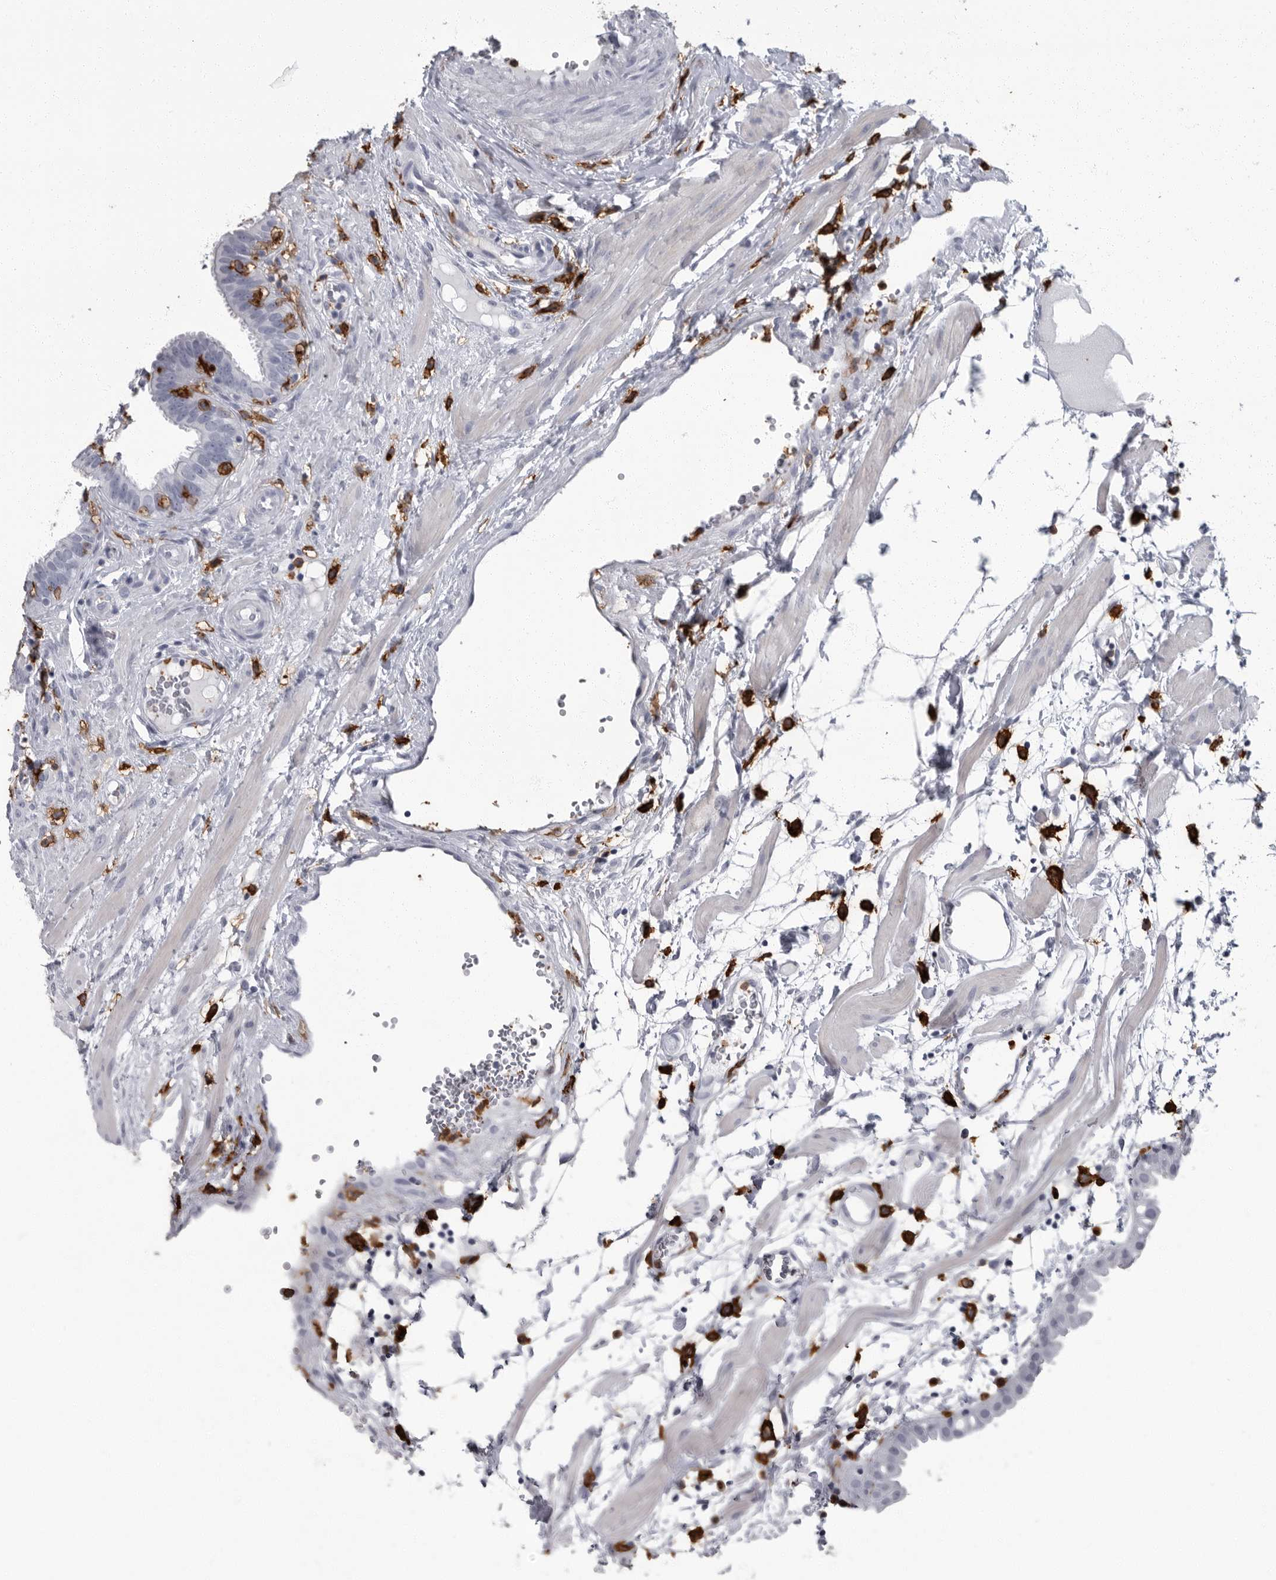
{"staining": {"intensity": "negative", "quantity": "none", "location": "none"}, "tissue": "fallopian tube", "cell_type": "Glandular cells", "image_type": "normal", "snomed": [{"axis": "morphology", "description": "Normal tissue, NOS"}, {"axis": "topography", "description": "Fallopian tube"}, {"axis": "topography", "description": "Placenta"}], "caption": "The histopathology image shows no significant positivity in glandular cells of fallopian tube. (DAB immunohistochemistry with hematoxylin counter stain).", "gene": "FCER1G", "patient": {"sex": "female", "age": 32}}